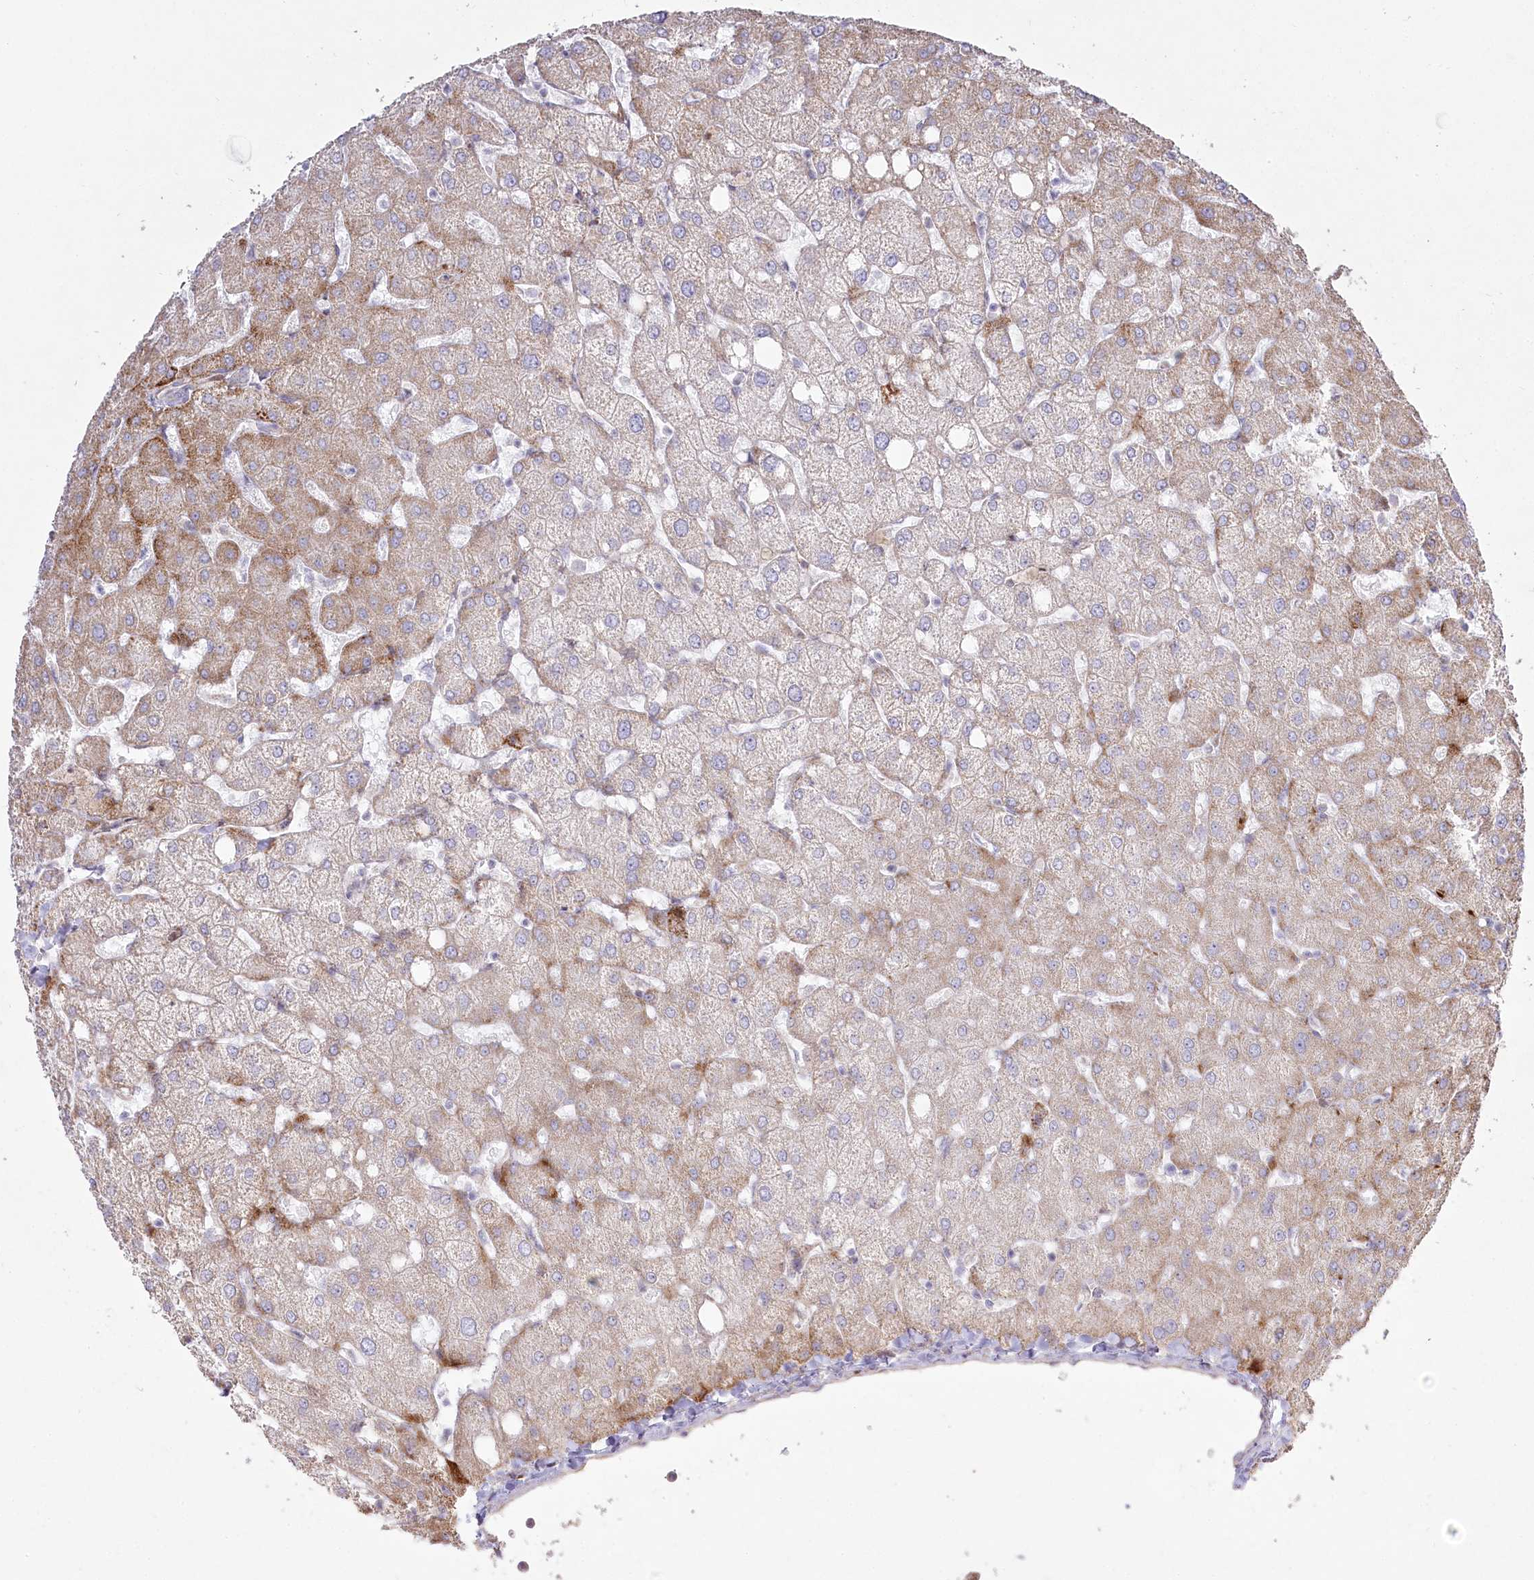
{"staining": {"intensity": "negative", "quantity": "none", "location": "none"}, "tissue": "liver", "cell_type": "Cholangiocytes", "image_type": "normal", "snomed": [{"axis": "morphology", "description": "Normal tissue, NOS"}, {"axis": "topography", "description": "Liver"}], "caption": "DAB (3,3'-diaminobenzidine) immunohistochemical staining of normal liver exhibits no significant staining in cholangiocytes.", "gene": "CEP164", "patient": {"sex": "female", "age": 54}}